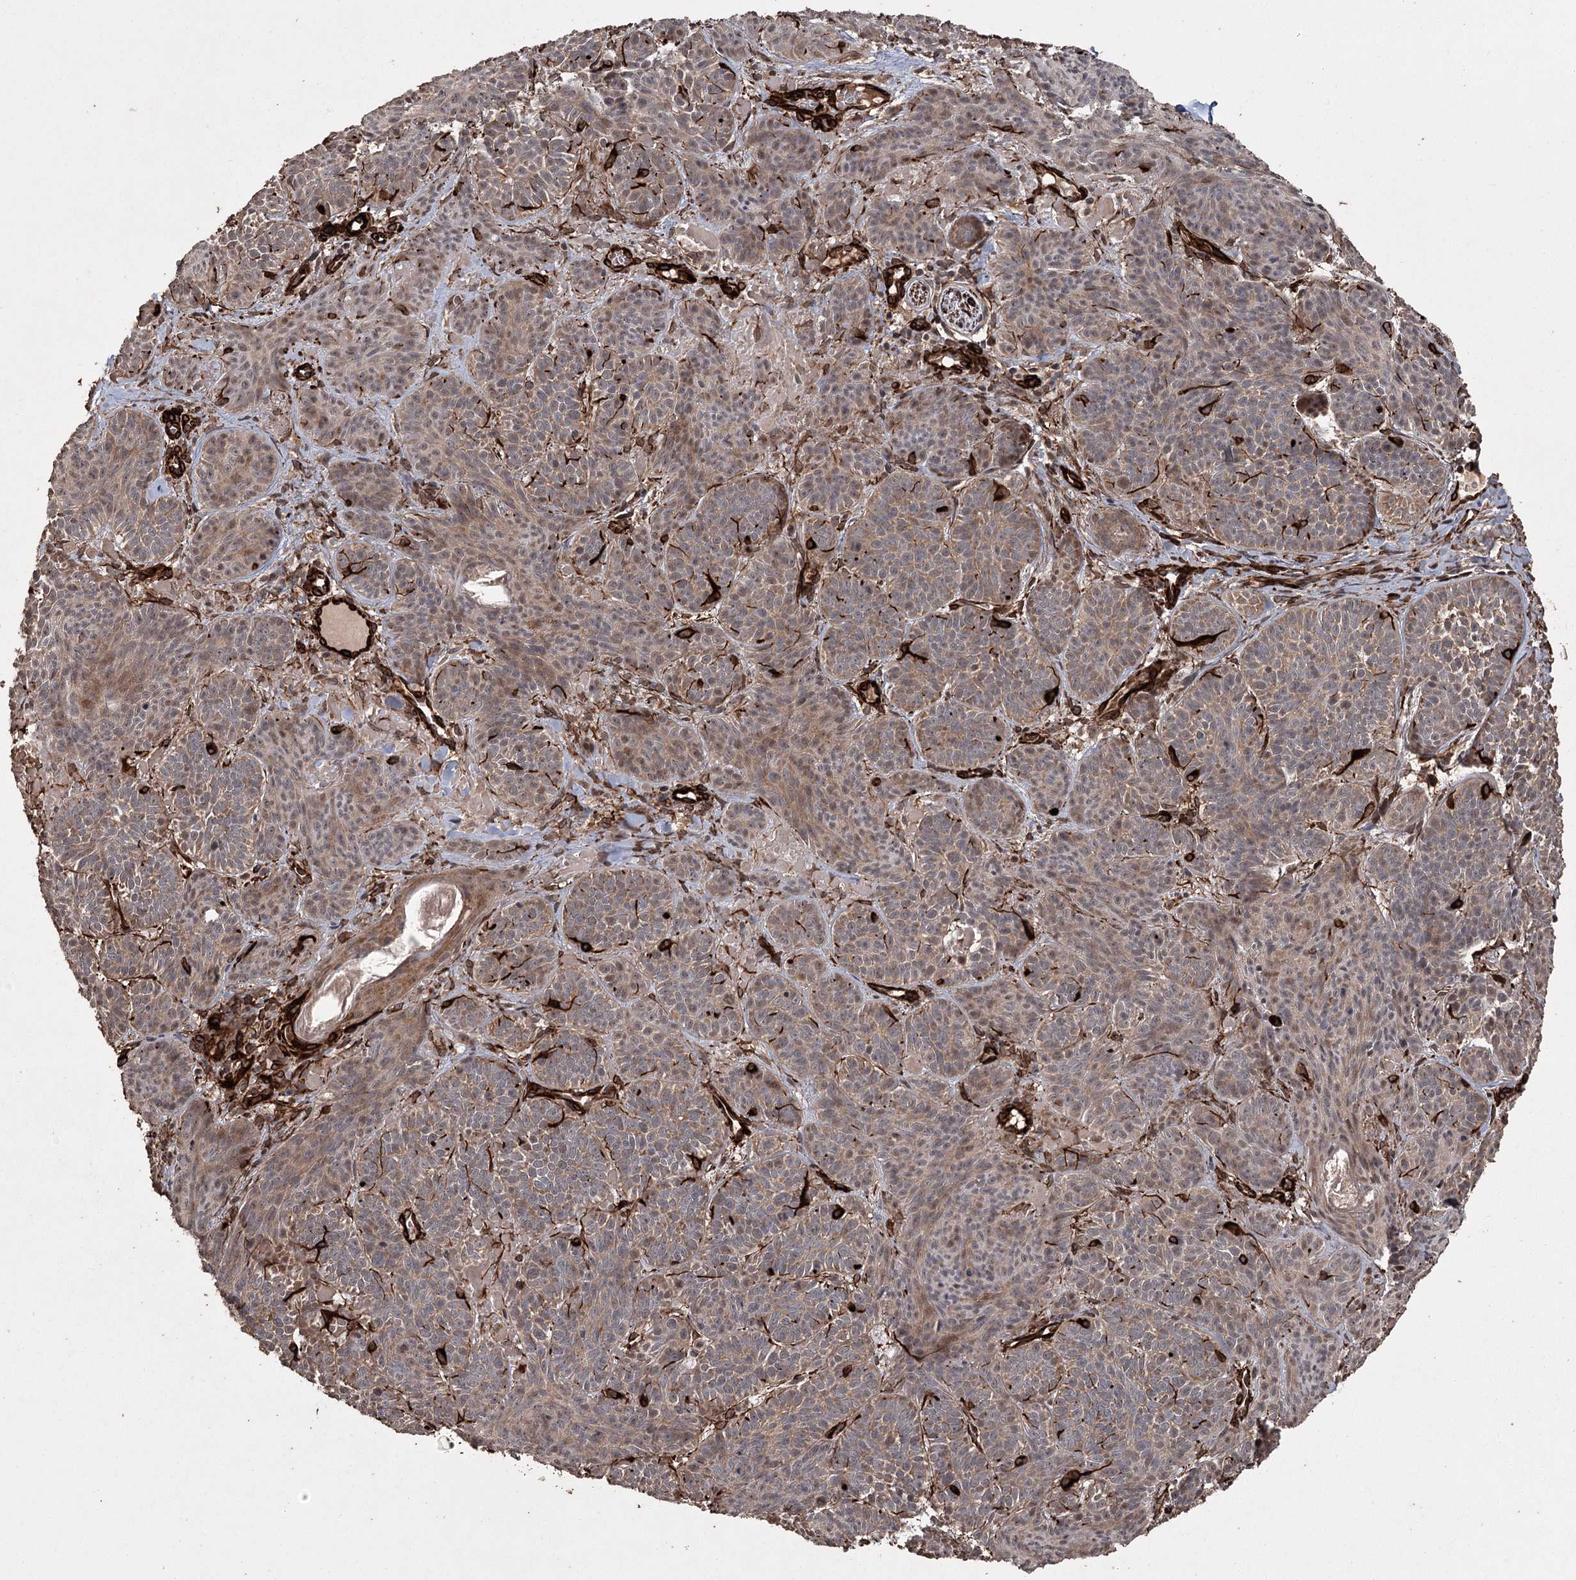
{"staining": {"intensity": "moderate", "quantity": ">75%", "location": "cytoplasmic/membranous"}, "tissue": "skin cancer", "cell_type": "Tumor cells", "image_type": "cancer", "snomed": [{"axis": "morphology", "description": "Basal cell carcinoma"}, {"axis": "topography", "description": "Skin"}], "caption": "Immunohistochemical staining of skin cancer reveals medium levels of moderate cytoplasmic/membranous protein staining in about >75% of tumor cells. (DAB (3,3'-diaminobenzidine) = brown stain, brightfield microscopy at high magnification).", "gene": "RPAP3", "patient": {"sex": "male", "age": 85}}